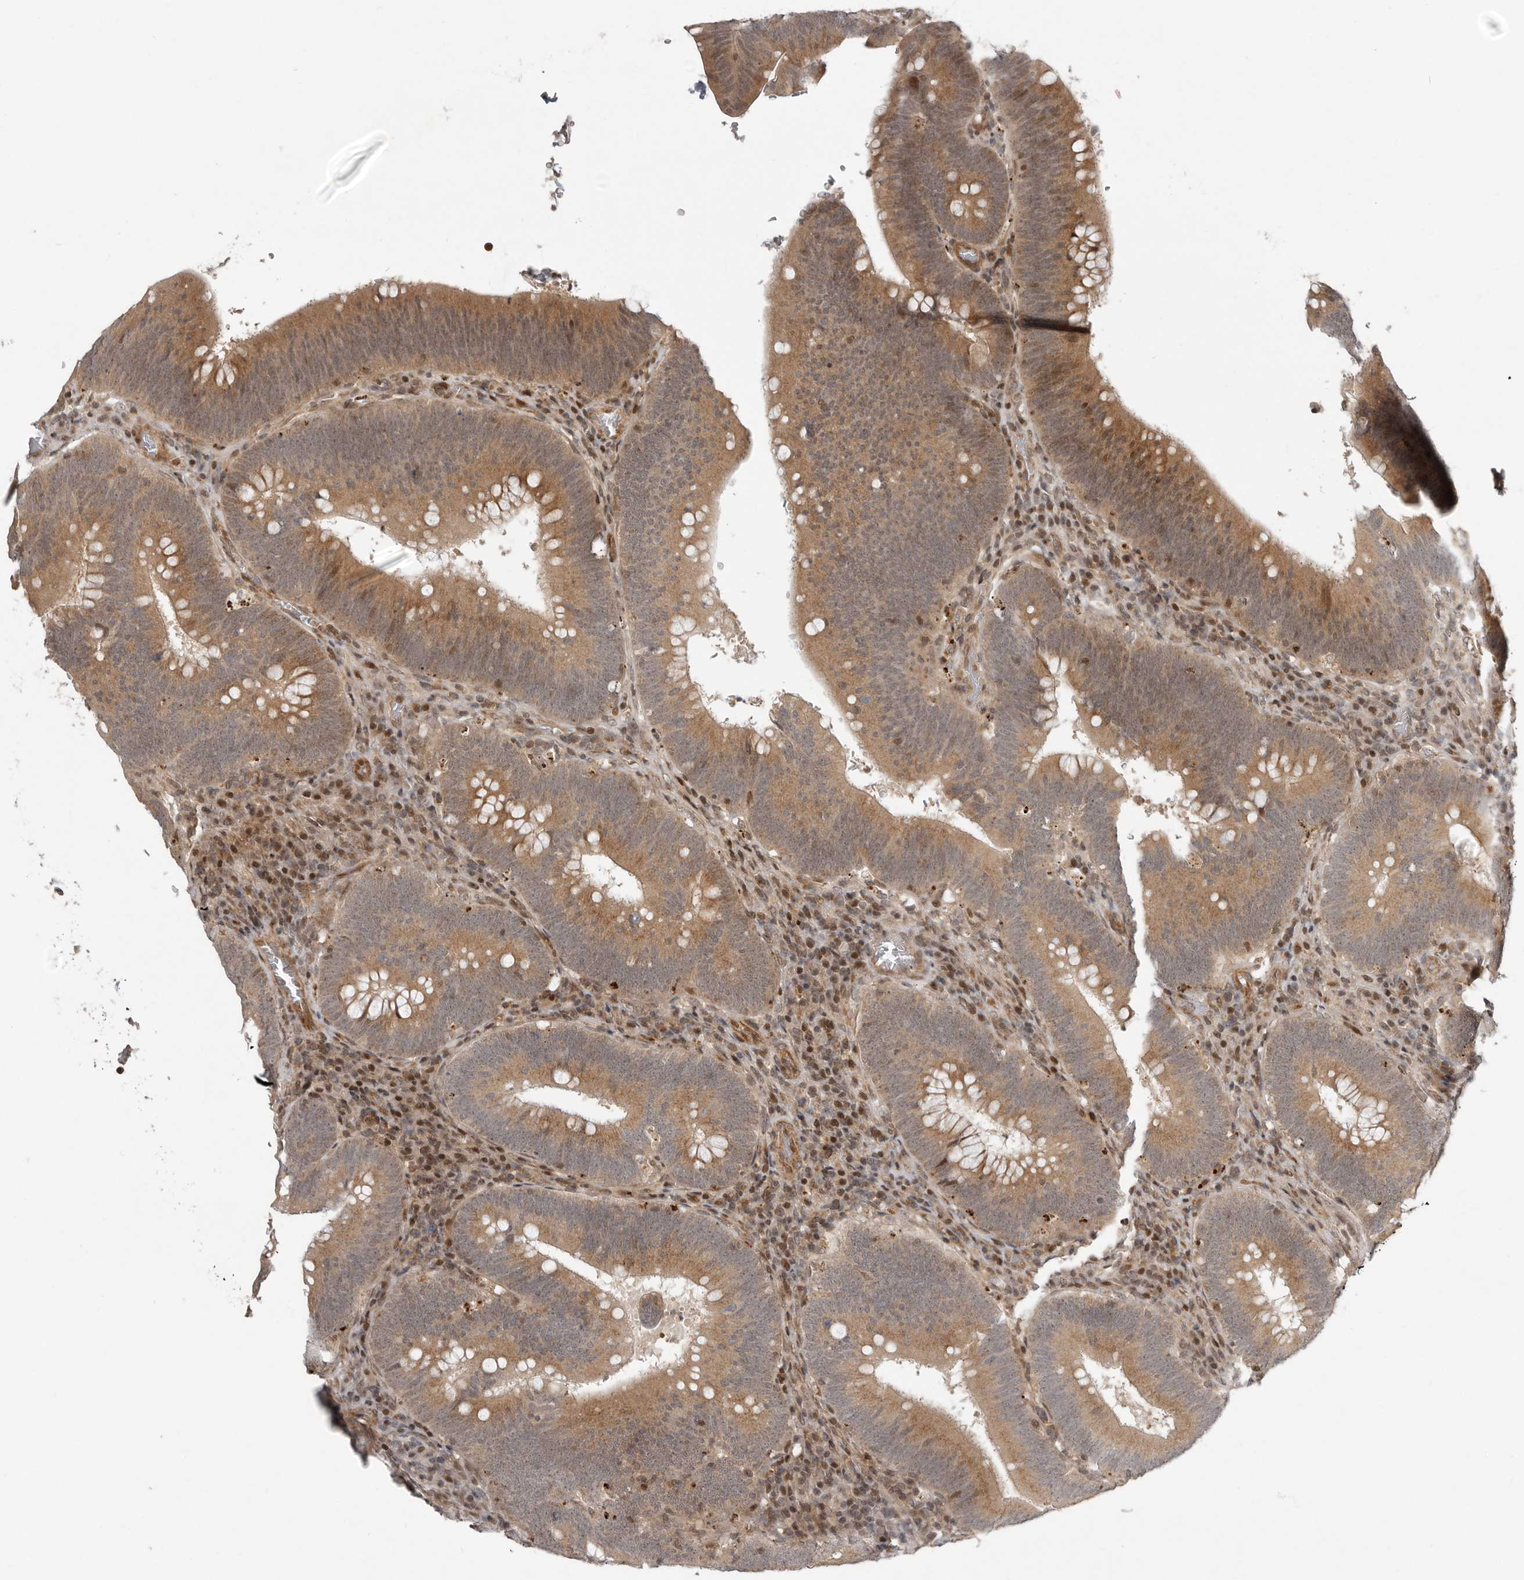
{"staining": {"intensity": "moderate", "quantity": ">75%", "location": "cytoplasmic/membranous,nuclear"}, "tissue": "colorectal cancer", "cell_type": "Tumor cells", "image_type": "cancer", "snomed": [{"axis": "morphology", "description": "Normal tissue, NOS"}, {"axis": "topography", "description": "Colon"}], "caption": "This is a micrograph of immunohistochemistry staining of colorectal cancer, which shows moderate expression in the cytoplasmic/membranous and nuclear of tumor cells.", "gene": "RABIF", "patient": {"sex": "female", "age": 82}}